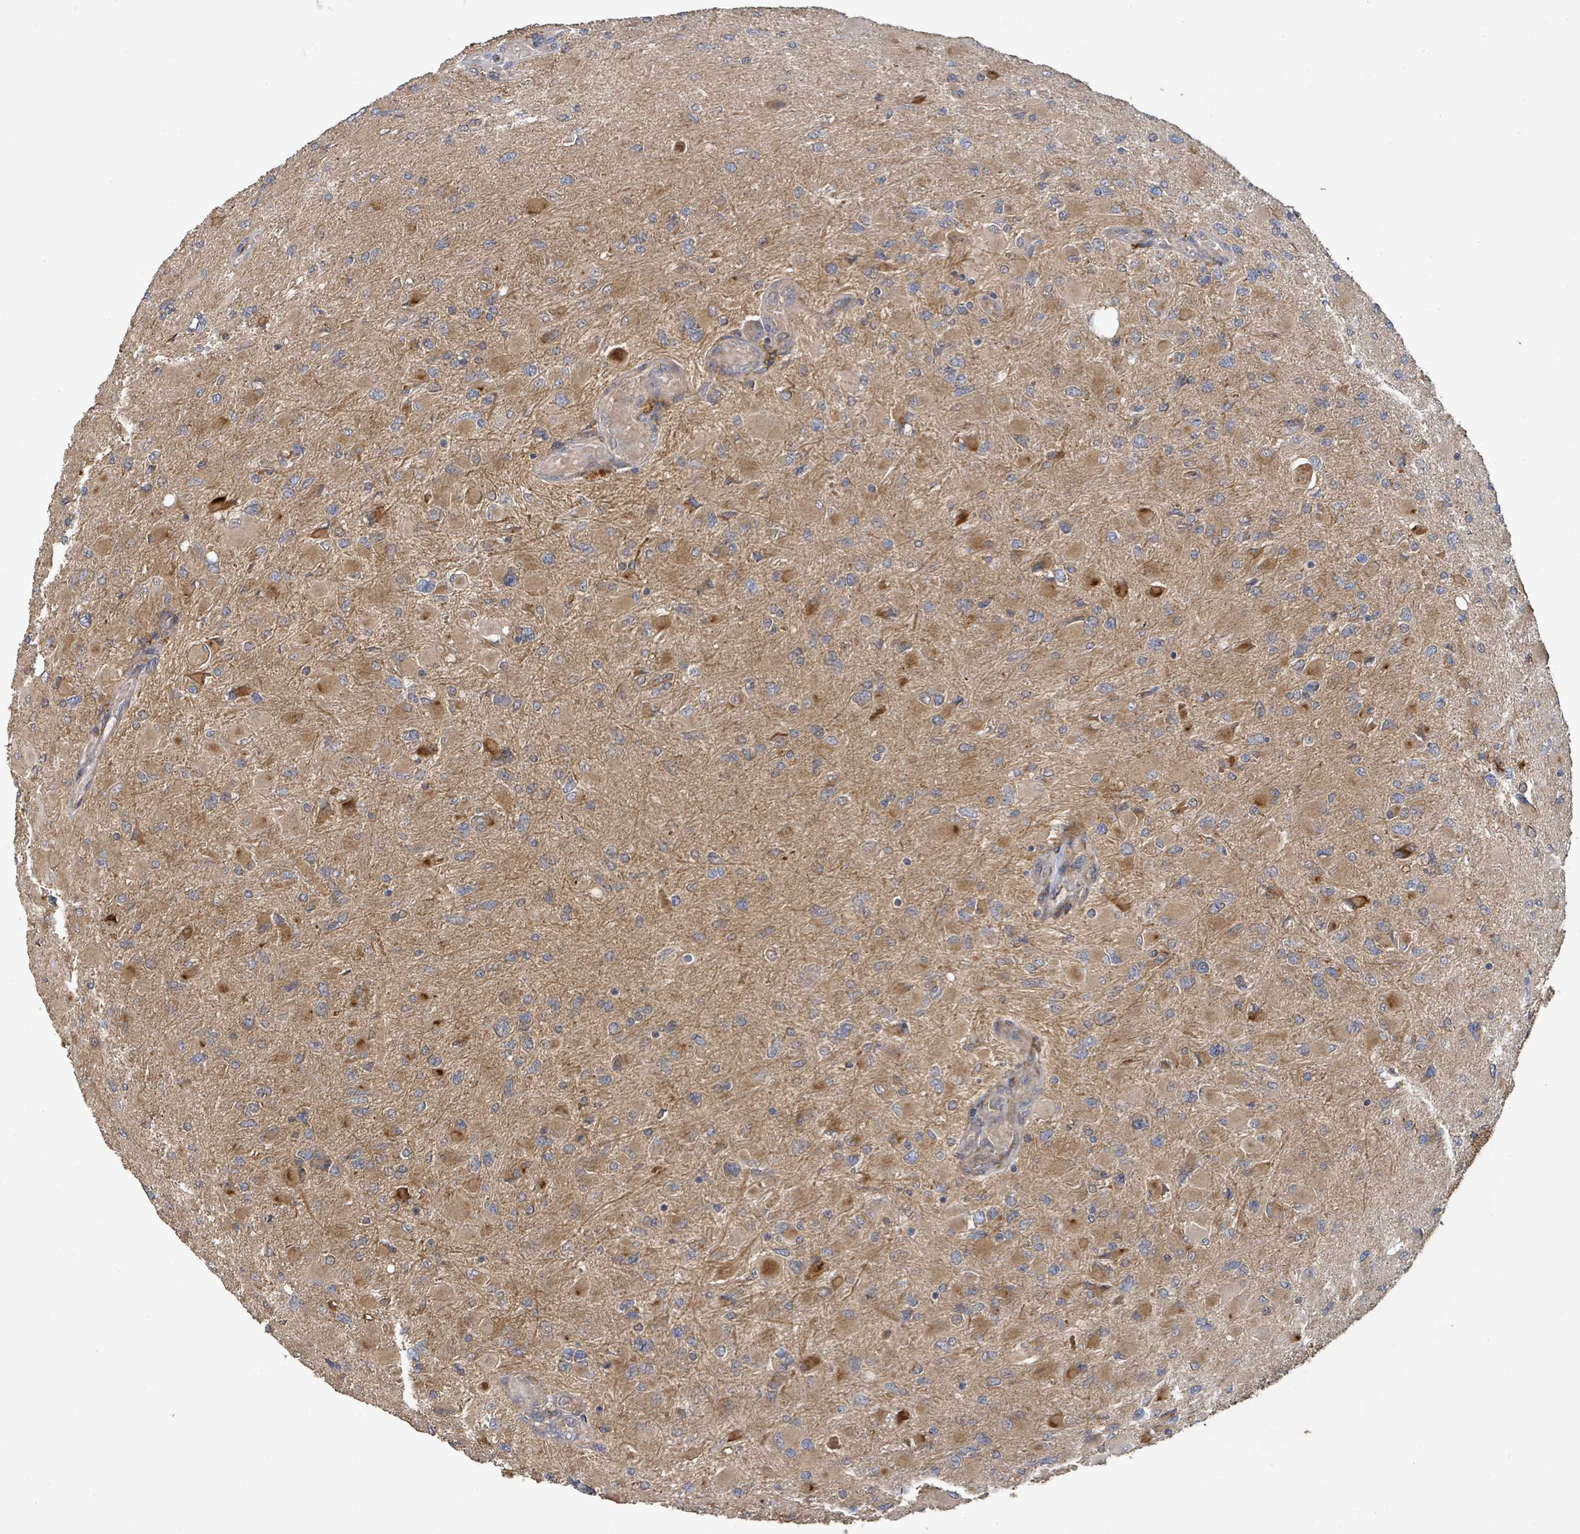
{"staining": {"intensity": "moderate", "quantity": ">75%", "location": "cytoplasmic/membranous"}, "tissue": "glioma", "cell_type": "Tumor cells", "image_type": "cancer", "snomed": [{"axis": "morphology", "description": "Glioma, malignant, High grade"}, {"axis": "topography", "description": "Cerebral cortex"}], "caption": "Protein expression analysis of high-grade glioma (malignant) exhibits moderate cytoplasmic/membranous expression in about >75% of tumor cells.", "gene": "STARD4", "patient": {"sex": "female", "age": 36}}